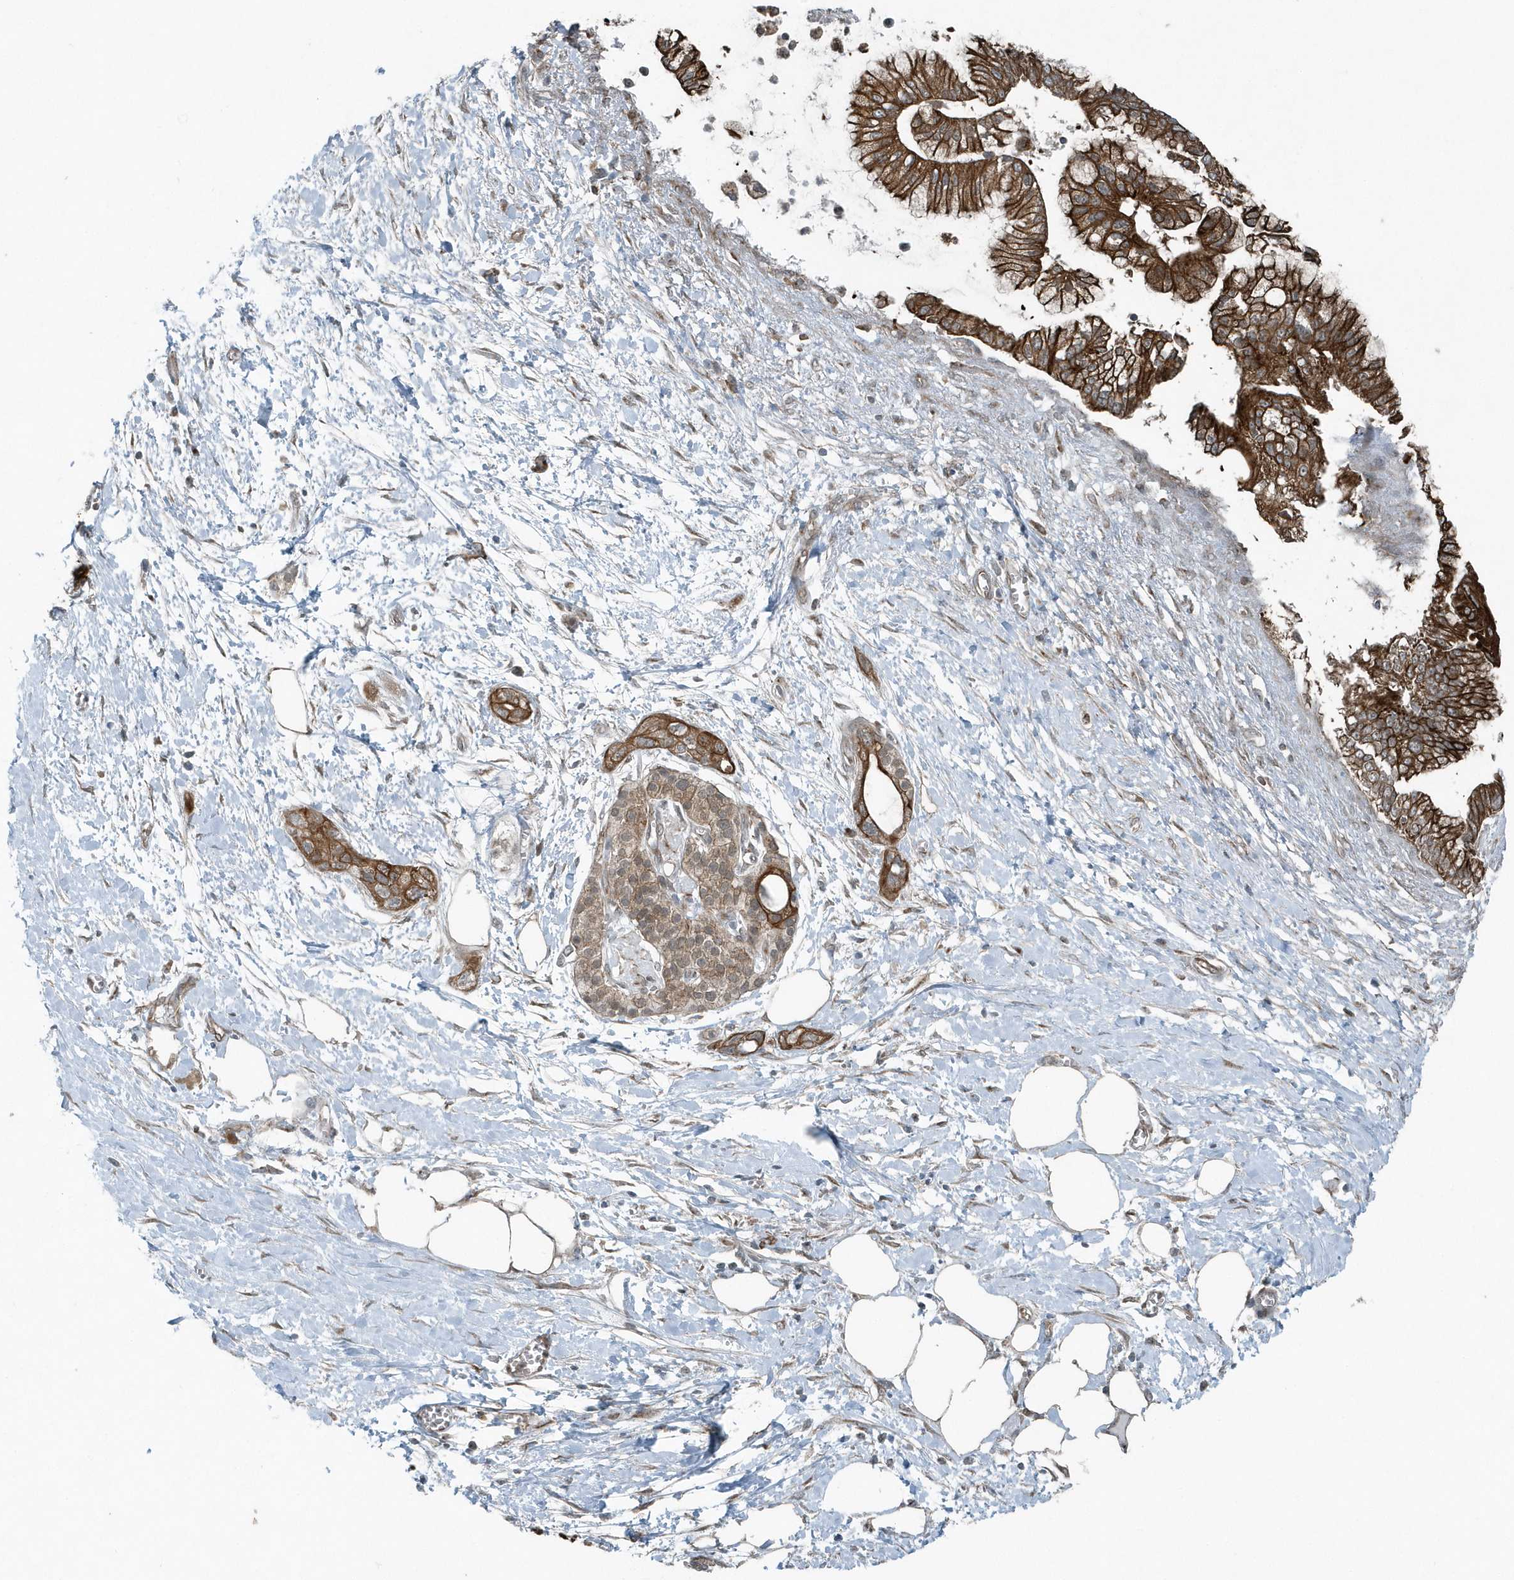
{"staining": {"intensity": "strong", "quantity": ">75%", "location": "cytoplasmic/membranous"}, "tissue": "pancreatic cancer", "cell_type": "Tumor cells", "image_type": "cancer", "snomed": [{"axis": "morphology", "description": "Adenocarcinoma, NOS"}, {"axis": "topography", "description": "Pancreas"}], "caption": "Strong cytoplasmic/membranous positivity for a protein is identified in approximately >75% of tumor cells of pancreatic adenocarcinoma using immunohistochemistry.", "gene": "GCC2", "patient": {"sex": "male", "age": 68}}